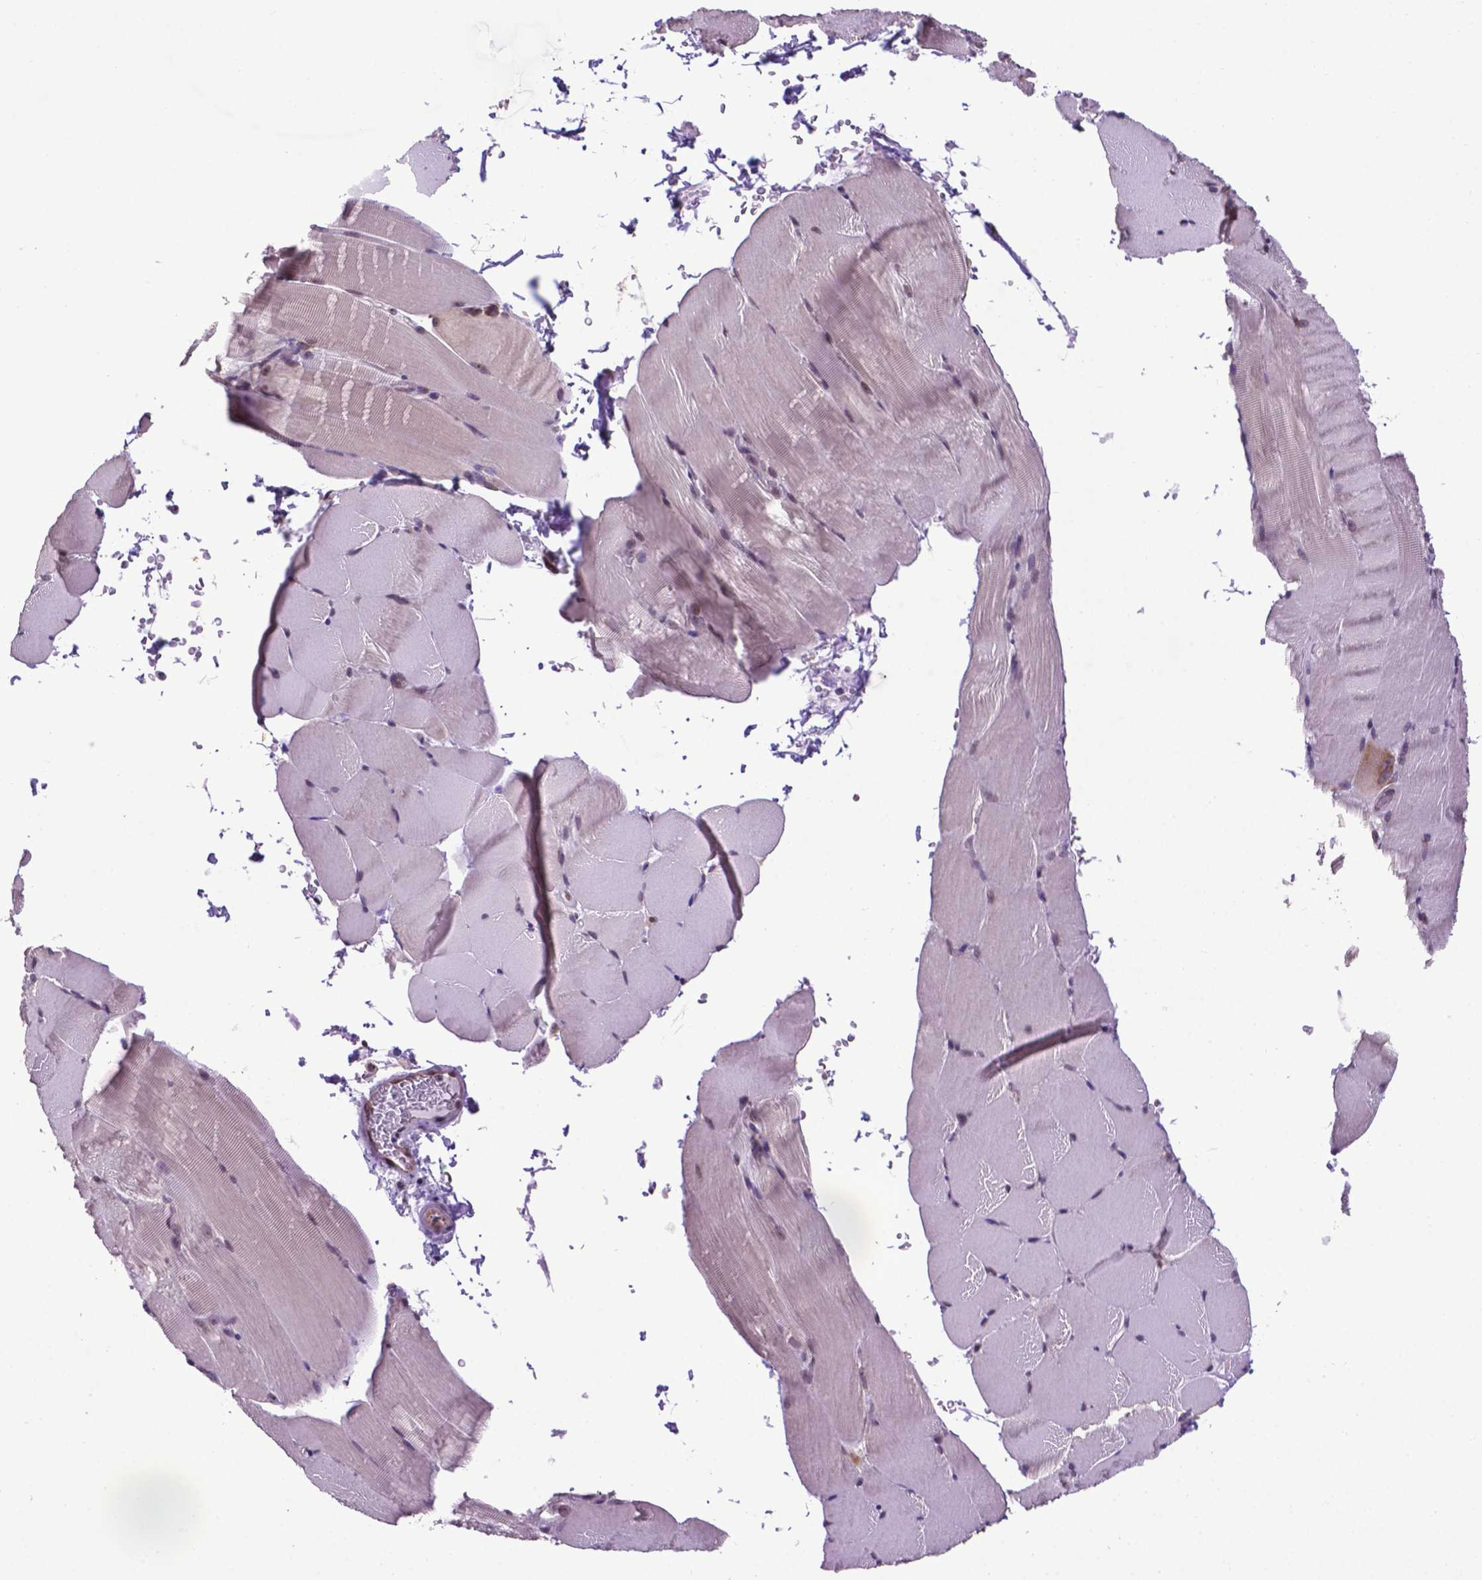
{"staining": {"intensity": "negative", "quantity": "none", "location": "none"}, "tissue": "skeletal muscle", "cell_type": "Myocytes", "image_type": "normal", "snomed": [{"axis": "morphology", "description": "Normal tissue, NOS"}, {"axis": "topography", "description": "Skeletal muscle"}], "caption": "The image exhibits no staining of myocytes in unremarkable skeletal muscle.", "gene": "ENSG00000269590", "patient": {"sex": "female", "age": 37}}